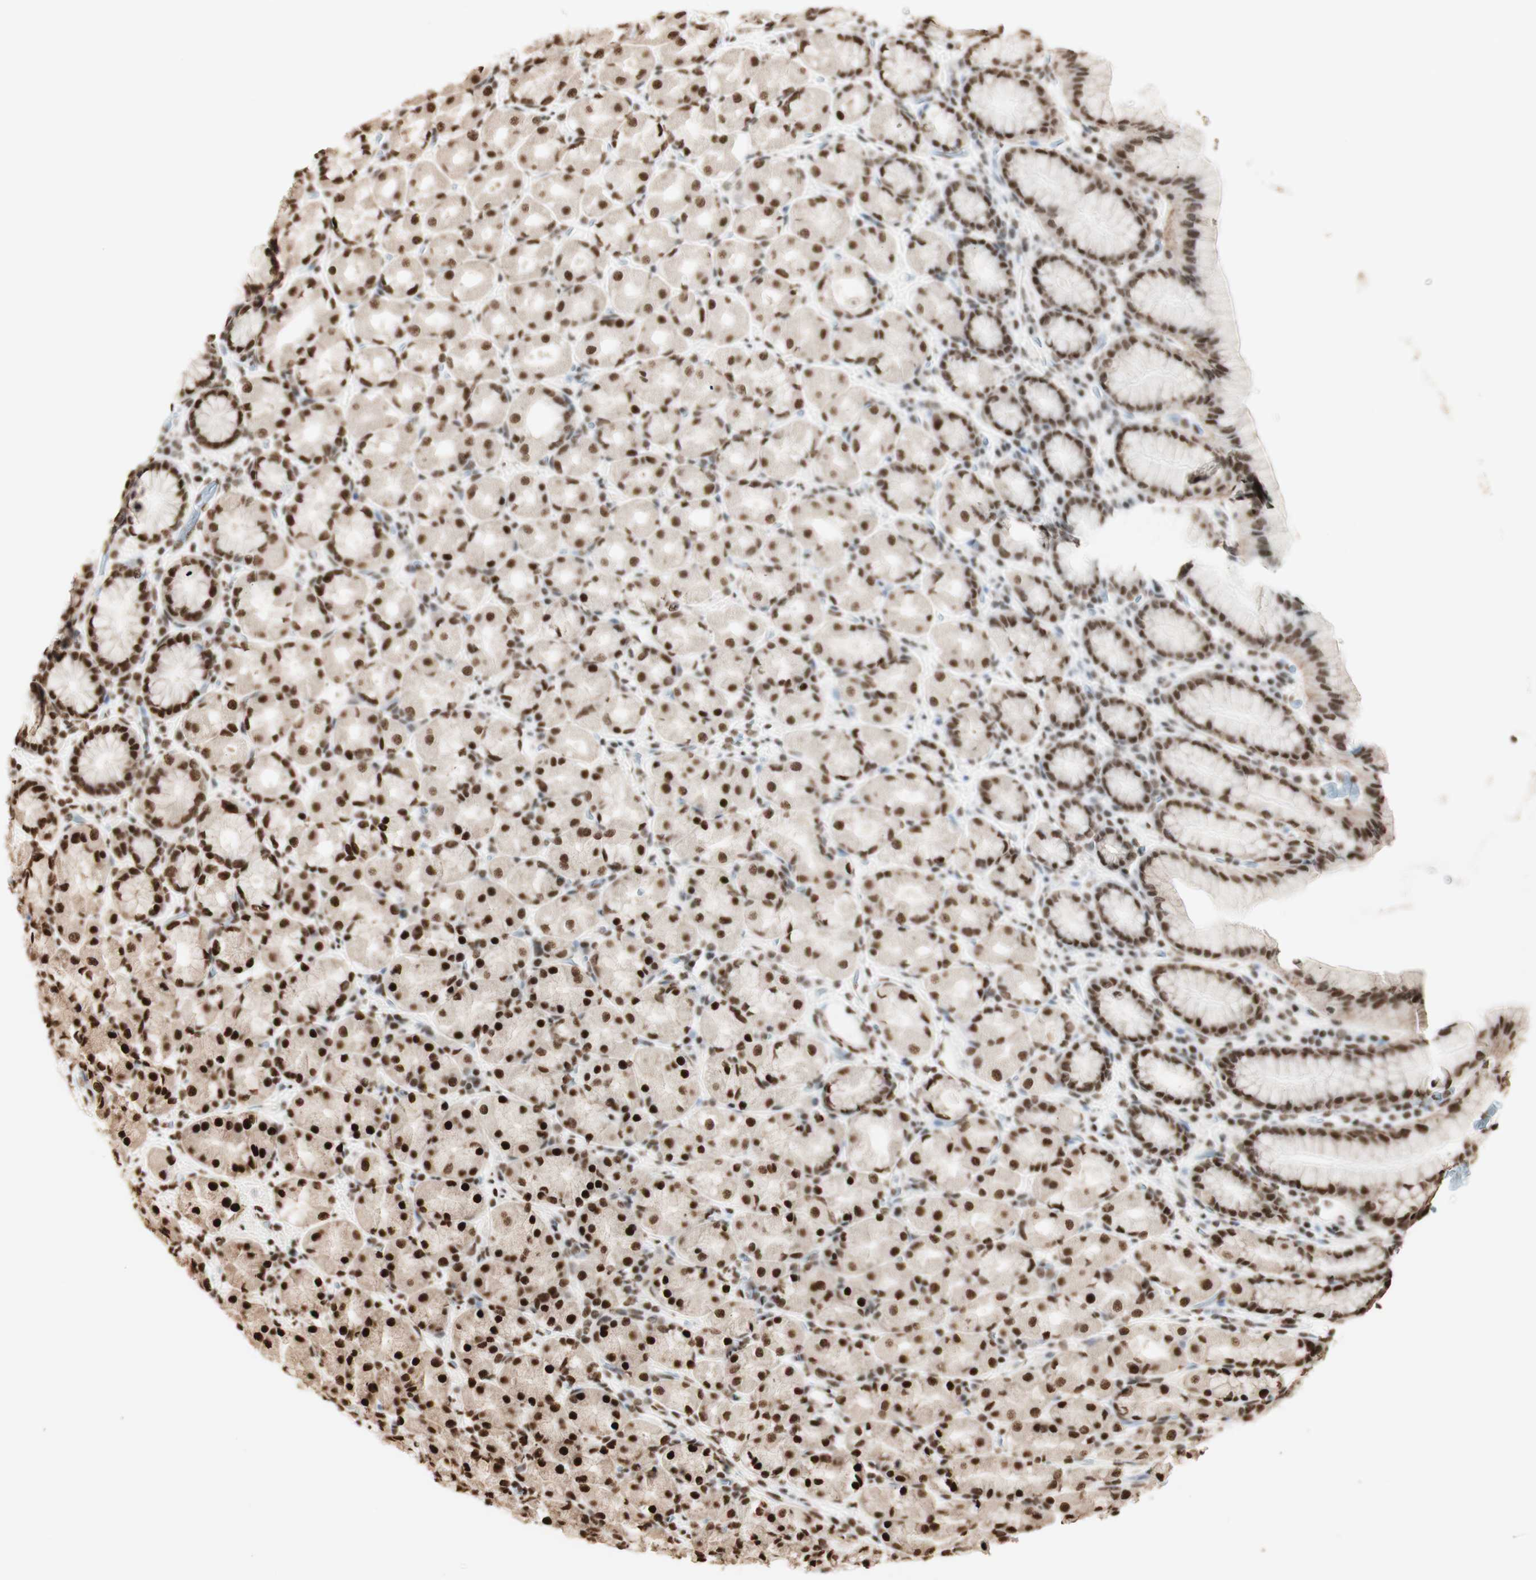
{"staining": {"intensity": "strong", "quantity": ">75%", "location": "cytoplasmic/membranous,nuclear"}, "tissue": "stomach", "cell_type": "Glandular cells", "image_type": "normal", "snomed": [{"axis": "morphology", "description": "Normal tissue, NOS"}, {"axis": "topography", "description": "Stomach, upper"}], "caption": "A histopathology image showing strong cytoplasmic/membranous,nuclear positivity in approximately >75% of glandular cells in benign stomach, as visualized by brown immunohistochemical staining.", "gene": "HNRNPA2B1", "patient": {"sex": "male", "age": 68}}